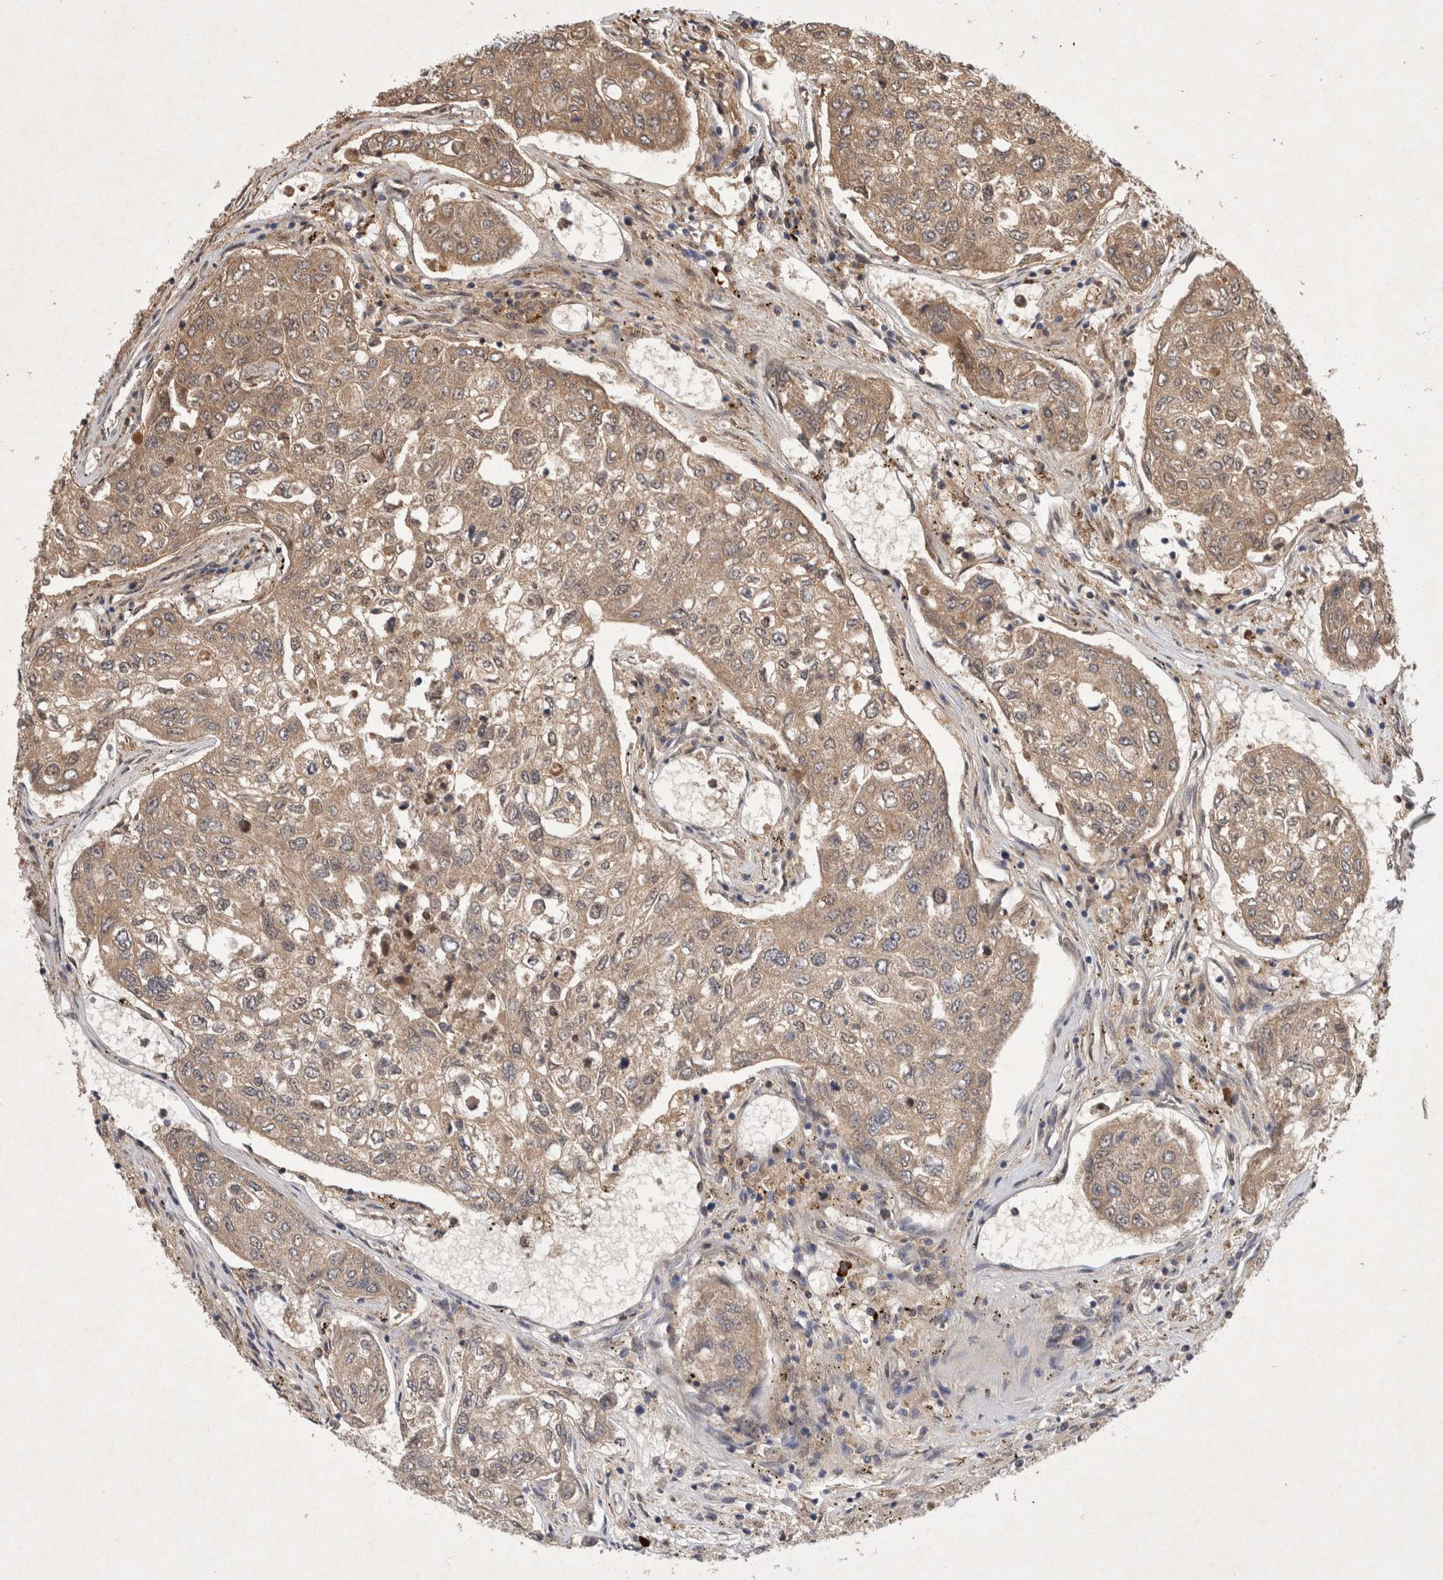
{"staining": {"intensity": "moderate", "quantity": ">75%", "location": "cytoplasmic/membranous"}, "tissue": "urothelial cancer", "cell_type": "Tumor cells", "image_type": "cancer", "snomed": [{"axis": "morphology", "description": "Urothelial carcinoma, High grade"}, {"axis": "topography", "description": "Lymph node"}, {"axis": "topography", "description": "Urinary bladder"}], "caption": "There is medium levels of moderate cytoplasmic/membranous staining in tumor cells of urothelial cancer, as demonstrated by immunohistochemical staining (brown color).", "gene": "XRCC5", "patient": {"sex": "male", "age": 51}}